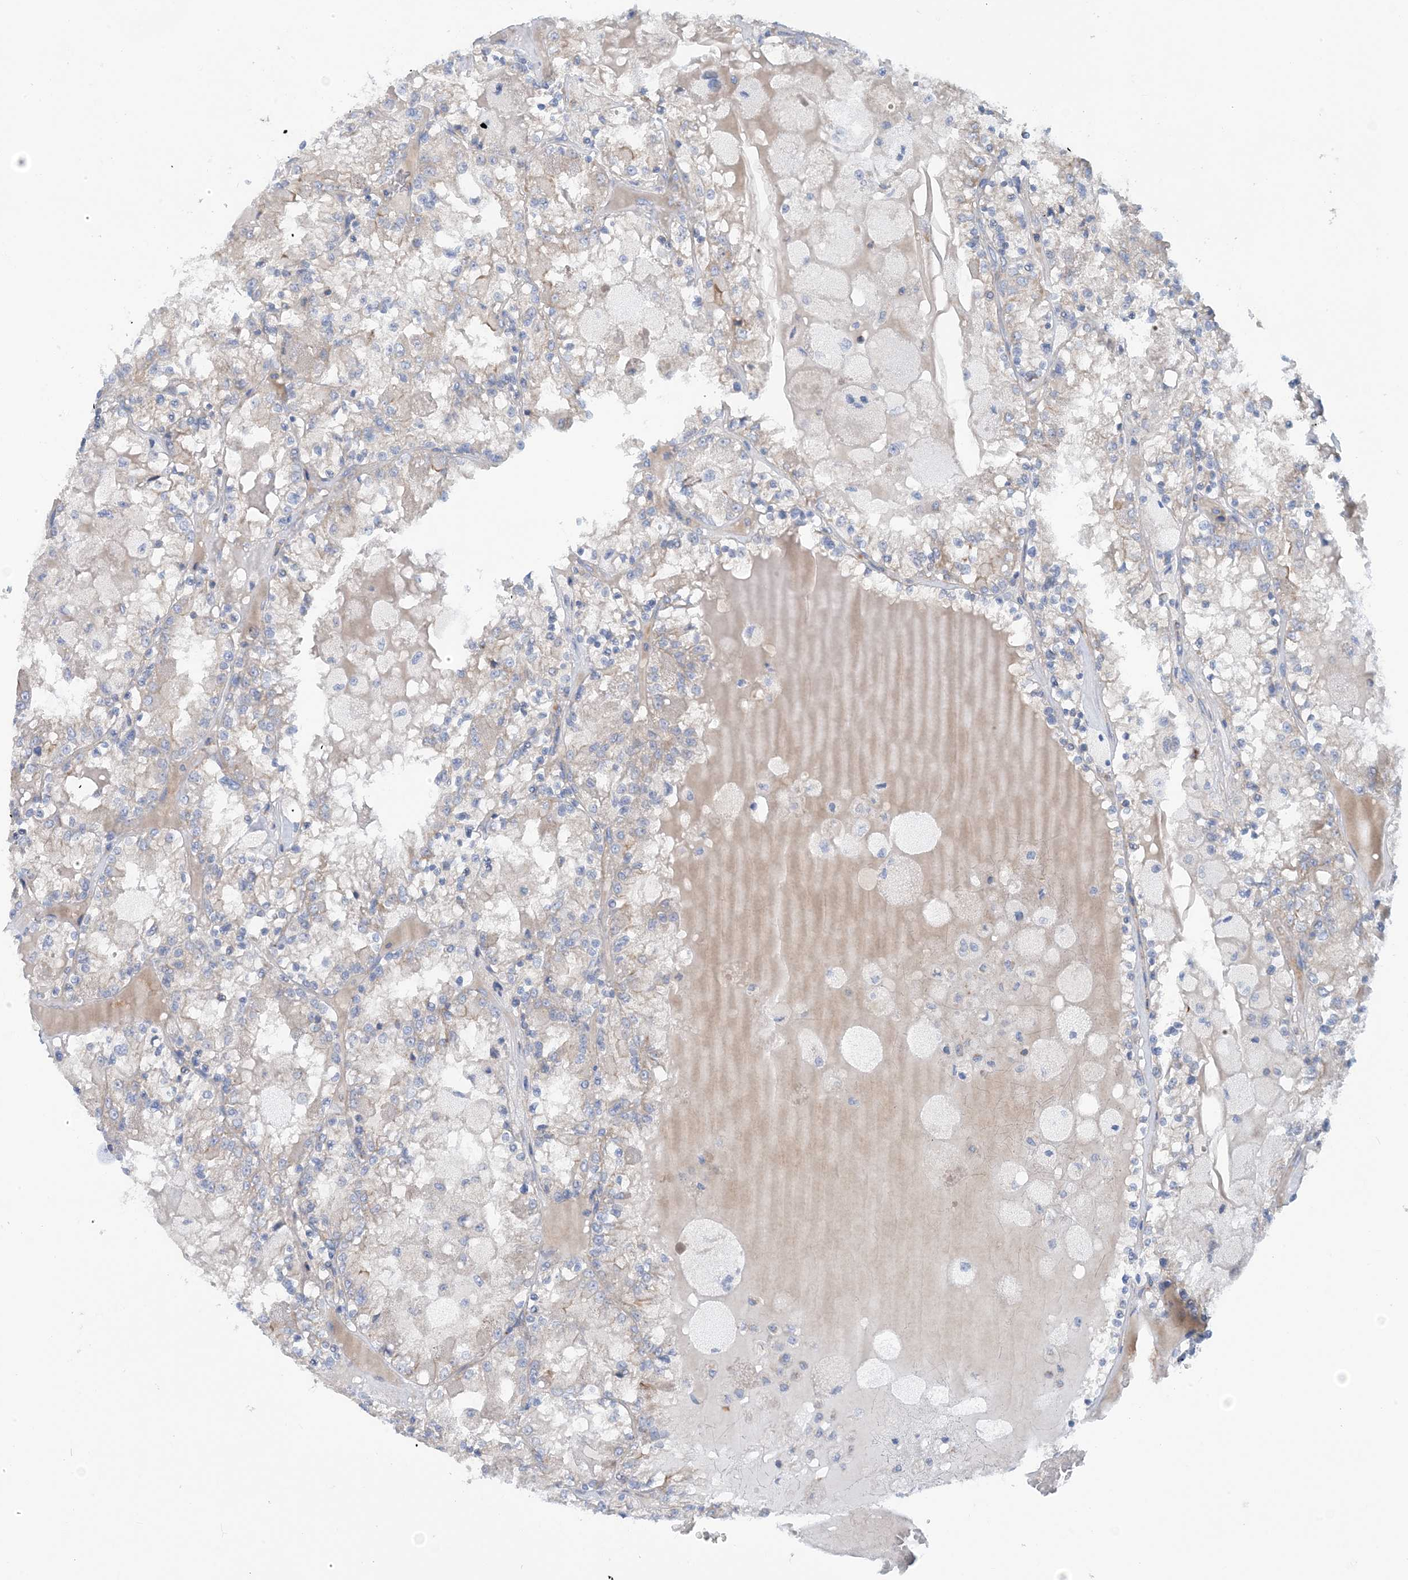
{"staining": {"intensity": "weak", "quantity": "<25%", "location": "cytoplasmic/membranous"}, "tissue": "renal cancer", "cell_type": "Tumor cells", "image_type": "cancer", "snomed": [{"axis": "morphology", "description": "Adenocarcinoma, NOS"}, {"axis": "topography", "description": "Kidney"}], "caption": "Immunohistochemical staining of human renal adenocarcinoma reveals no significant positivity in tumor cells.", "gene": "PHOSPHO2", "patient": {"sex": "female", "age": 56}}